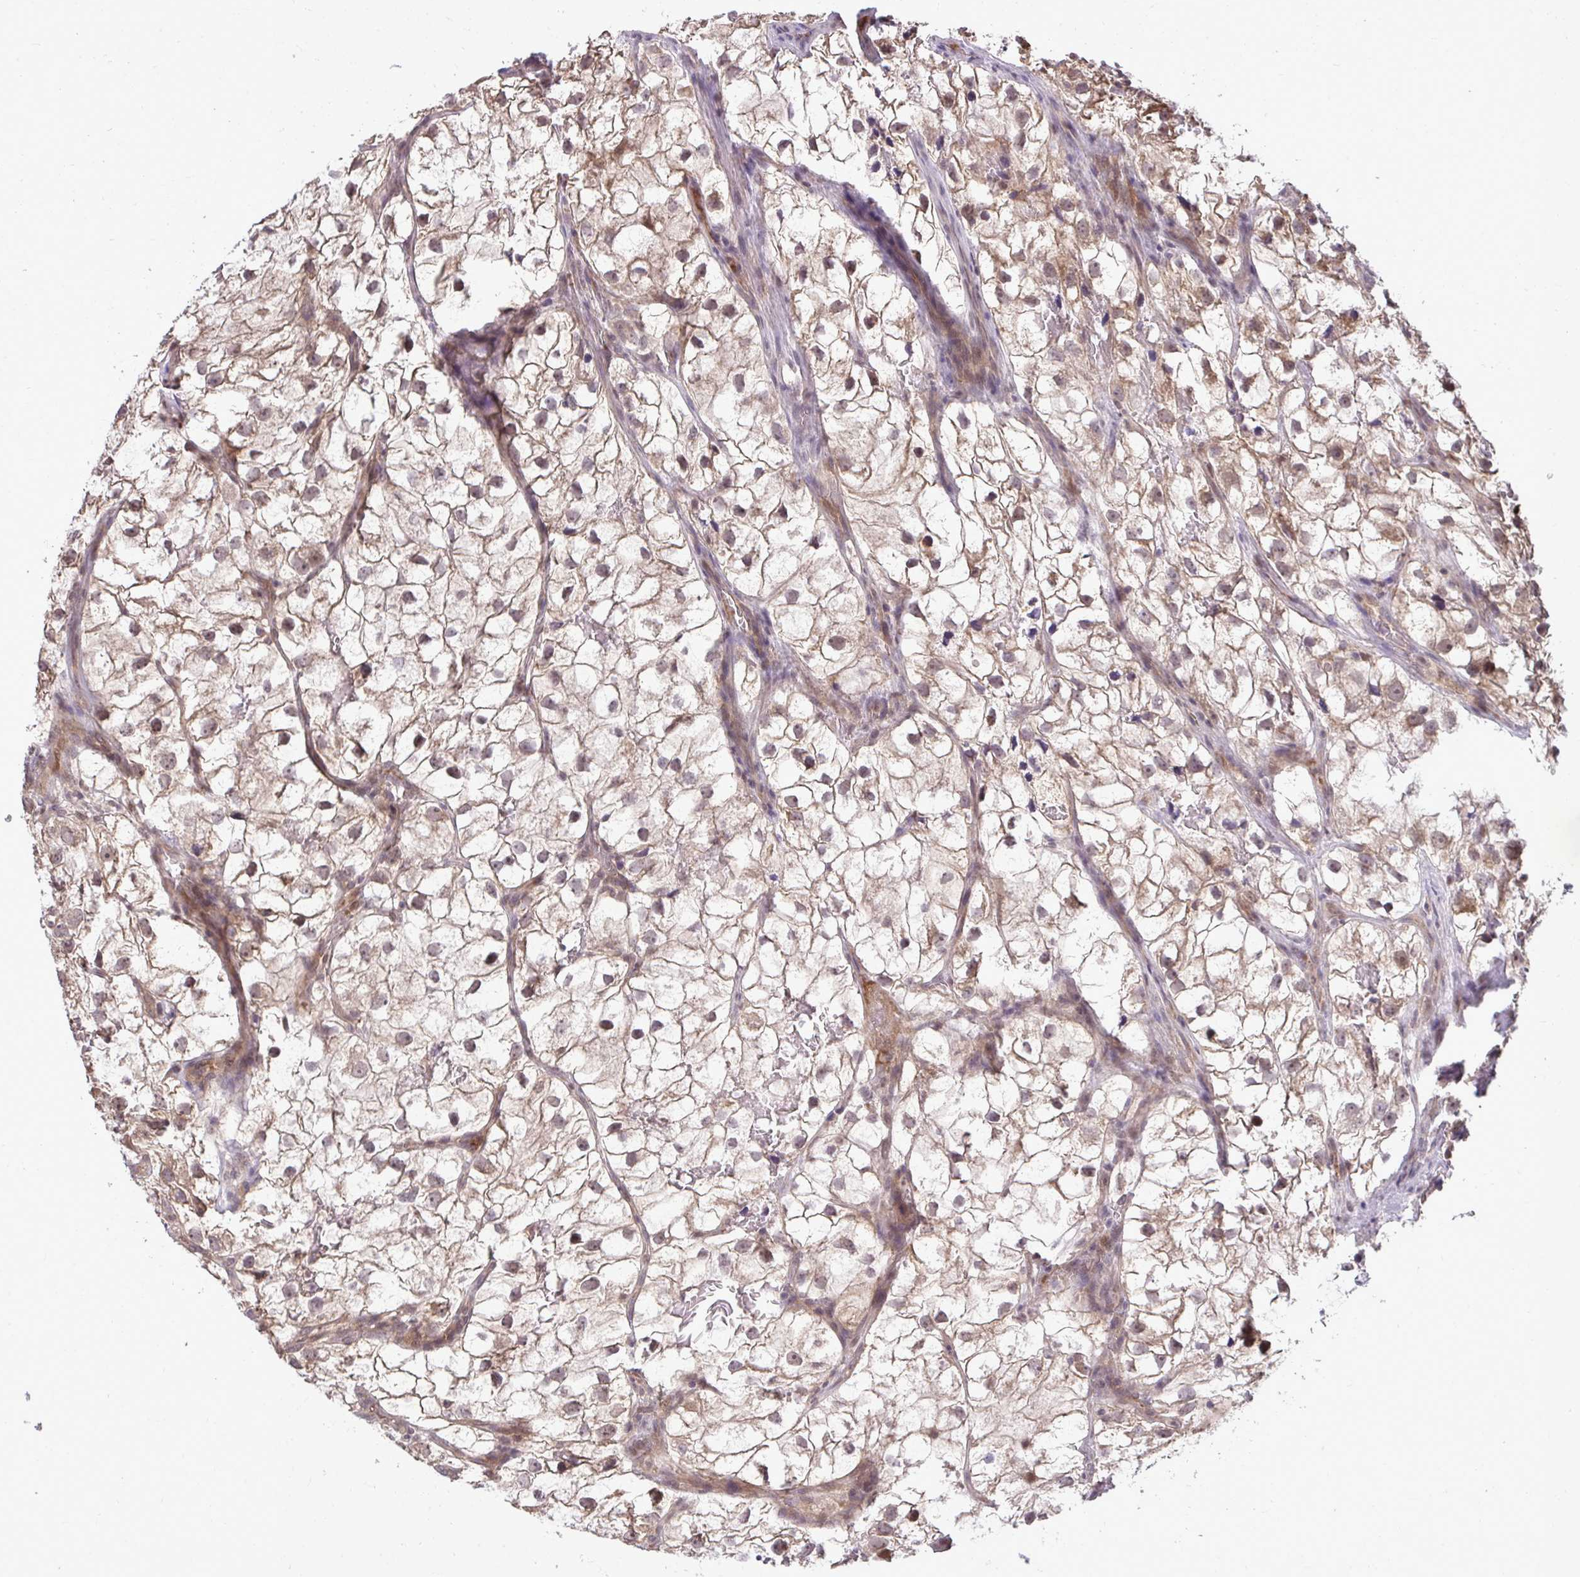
{"staining": {"intensity": "moderate", "quantity": ">75%", "location": "cytoplasmic/membranous,nuclear"}, "tissue": "renal cancer", "cell_type": "Tumor cells", "image_type": "cancer", "snomed": [{"axis": "morphology", "description": "Adenocarcinoma, NOS"}, {"axis": "topography", "description": "Kidney"}], "caption": "Immunohistochemistry of renal cancer exhibits medium levels of moderate cytoplasmic/membranous and nuclear positivity in approximately >75% of tumor cells.", "gene": "ZSCAN9", "patient": {"sex": "male", "age": 59}}